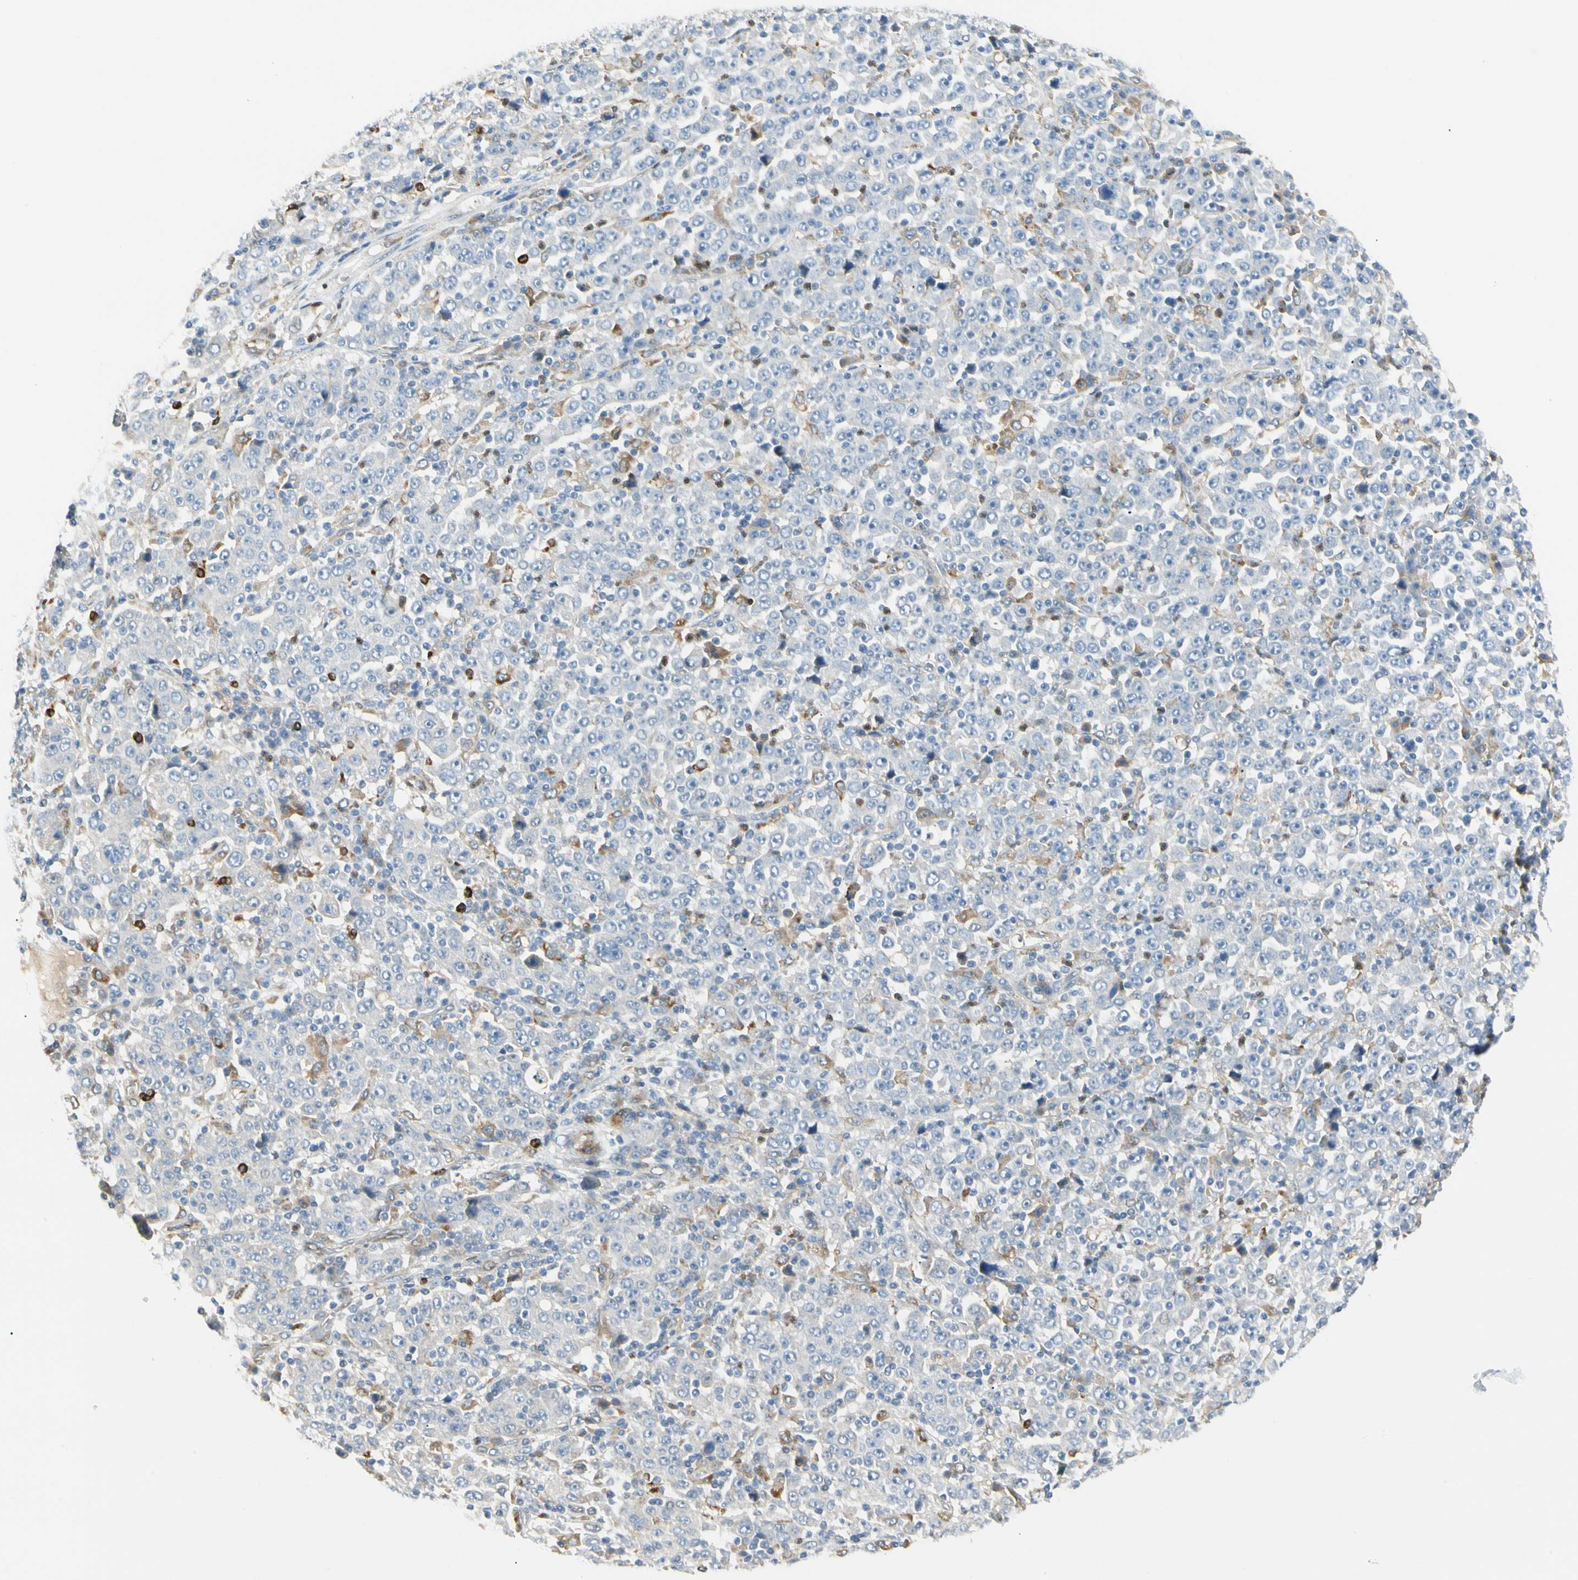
{"staining": {"intensity": "negative", "quantity": "none", "location": "none"}, "tissue": "stomach cancer", "cell_type": "Tumor cells", "image_type": "cancer", "snomed": [{"axis": "morphology", "description": "Normal tissue, NOS"}, {"axis": "morphology", "description": "Adenocarcinoma, NOS"}, {"axis": "topography", "description": "Stomach, upper"}, {"axis": "topography", "description": "Stomach"}], "caption": "The image reveals no staining of tumor cells in stomach adenocarcinoma.", "gene": "LPCAT2", "patient": {"sex": "male", "age": 59}}